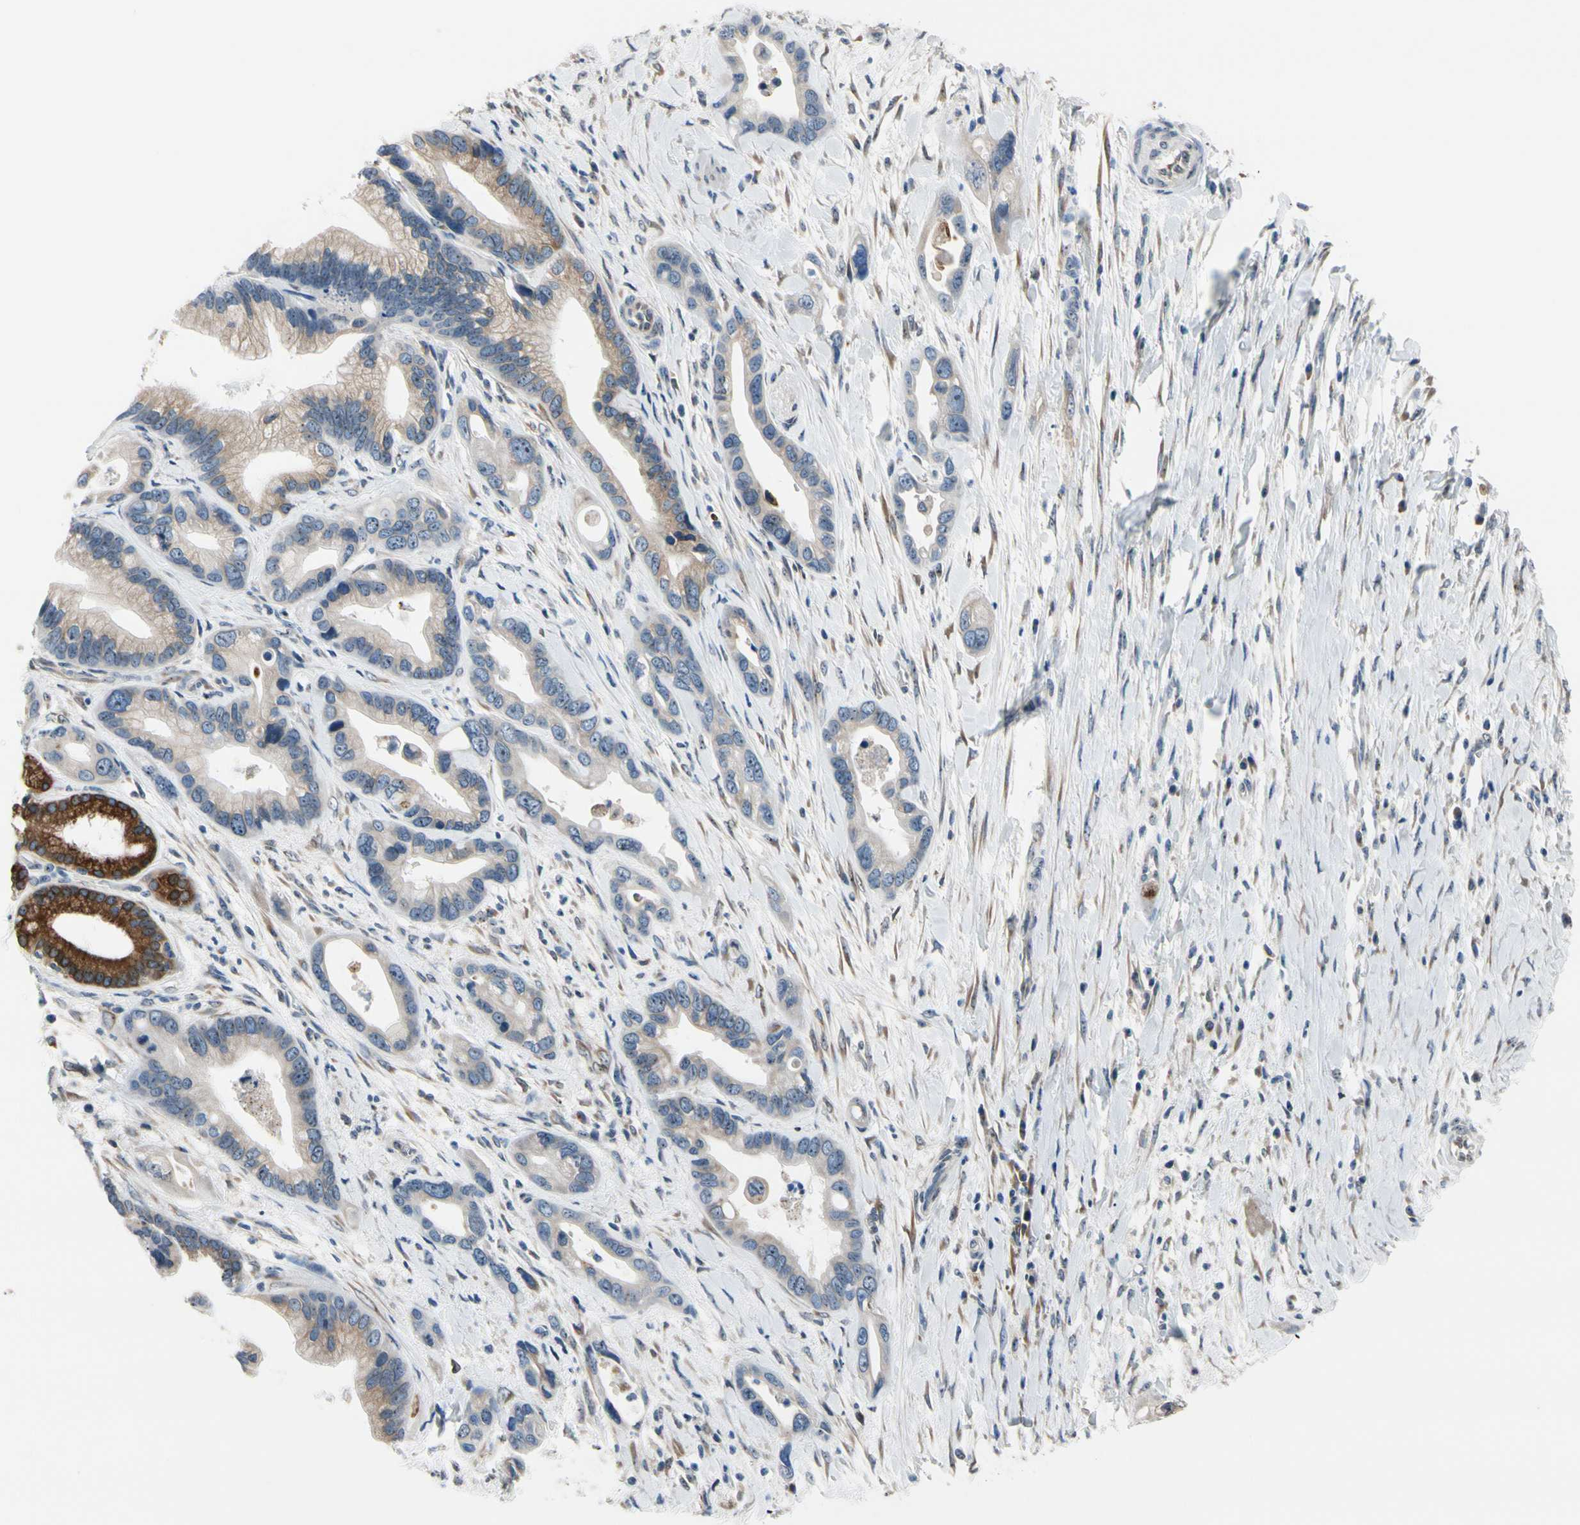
{"staining": {"intensity": "weak", "quantity": ">75%", "location": "cytoplasmic/membranous"}, "tissue": "pancreatic cancer", "cell_type": "Tumor cells", "image_type": "cancer", "snomed": [{"axis": "morphology", "description": "Adenocarcinoma, NOS"}, {"axis": "topography", "description": "Pancreas"}], "caption": "IHC staining of pancreatic adenocarcinoma, which exhibits low levels of weak cytoplasmic/membranous expression in about >75% of tumor cells indicating weak cytoplasmic/membranous protein staining. The staining was performed using DAB (brown) for protein detection and nuclei were counterstained in hematoxylin (blue).", "gene": "TMED7", "patient": {"sex": "female", "age": 77}}